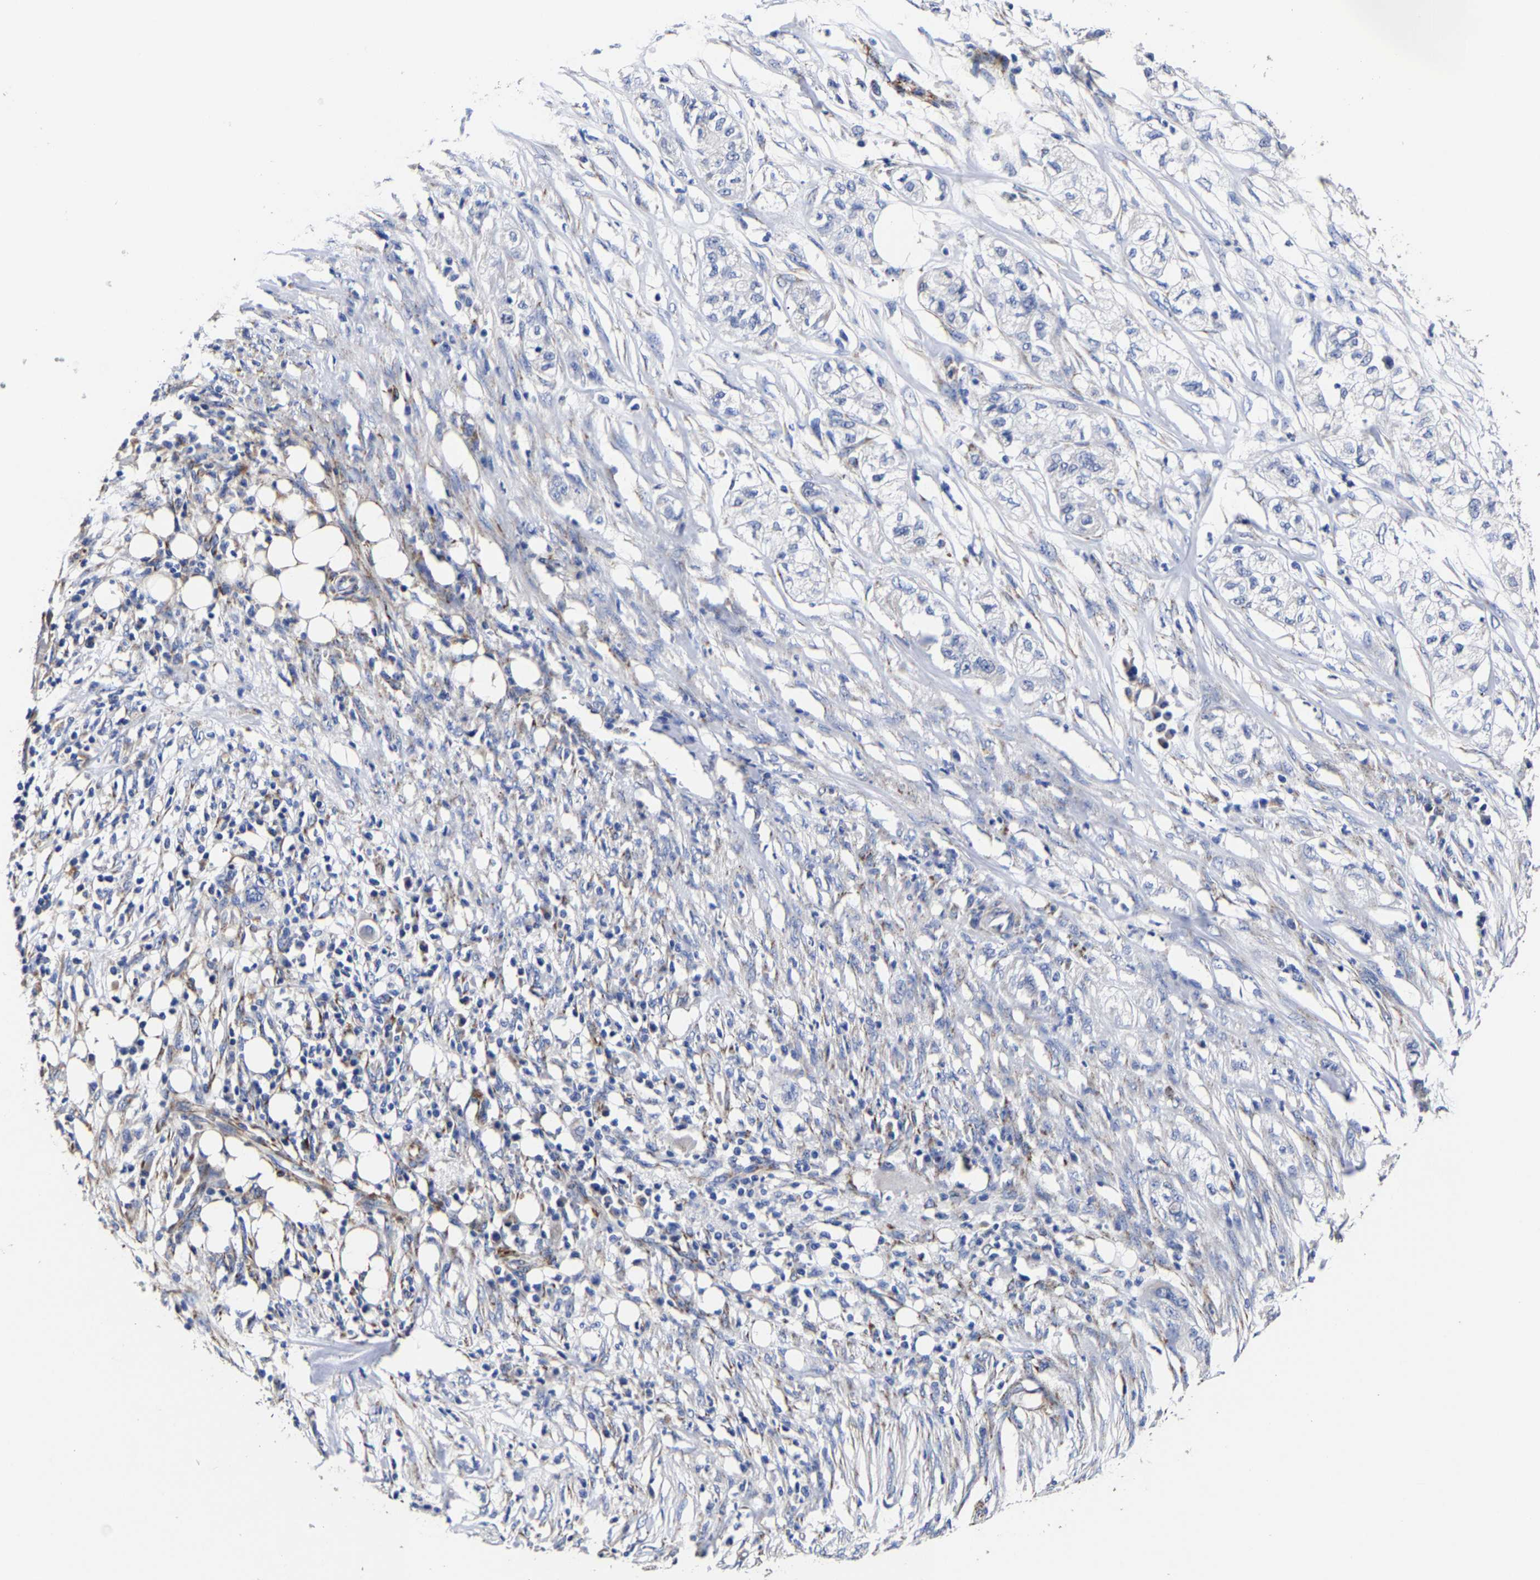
{"staining": {"intensity": "negative", "quantity": "none", "location": "none"}, "tissue": "pancreatic cancer", "cell_type": "Tumor cells", "image_type": "cancer", "snomed": [{"axis": "morphology", "description": "Adenocarcinoma, NOS"}, {"axis": "topography", "description": "Pancreas"}], "caption": "This is a micrograph of immunohistochemistry (IHC) staining of pancreatic cancer, which shows no staining in tumor cells.", "gene": "AASS", "patient": {"sex": "female", "age": 78}}